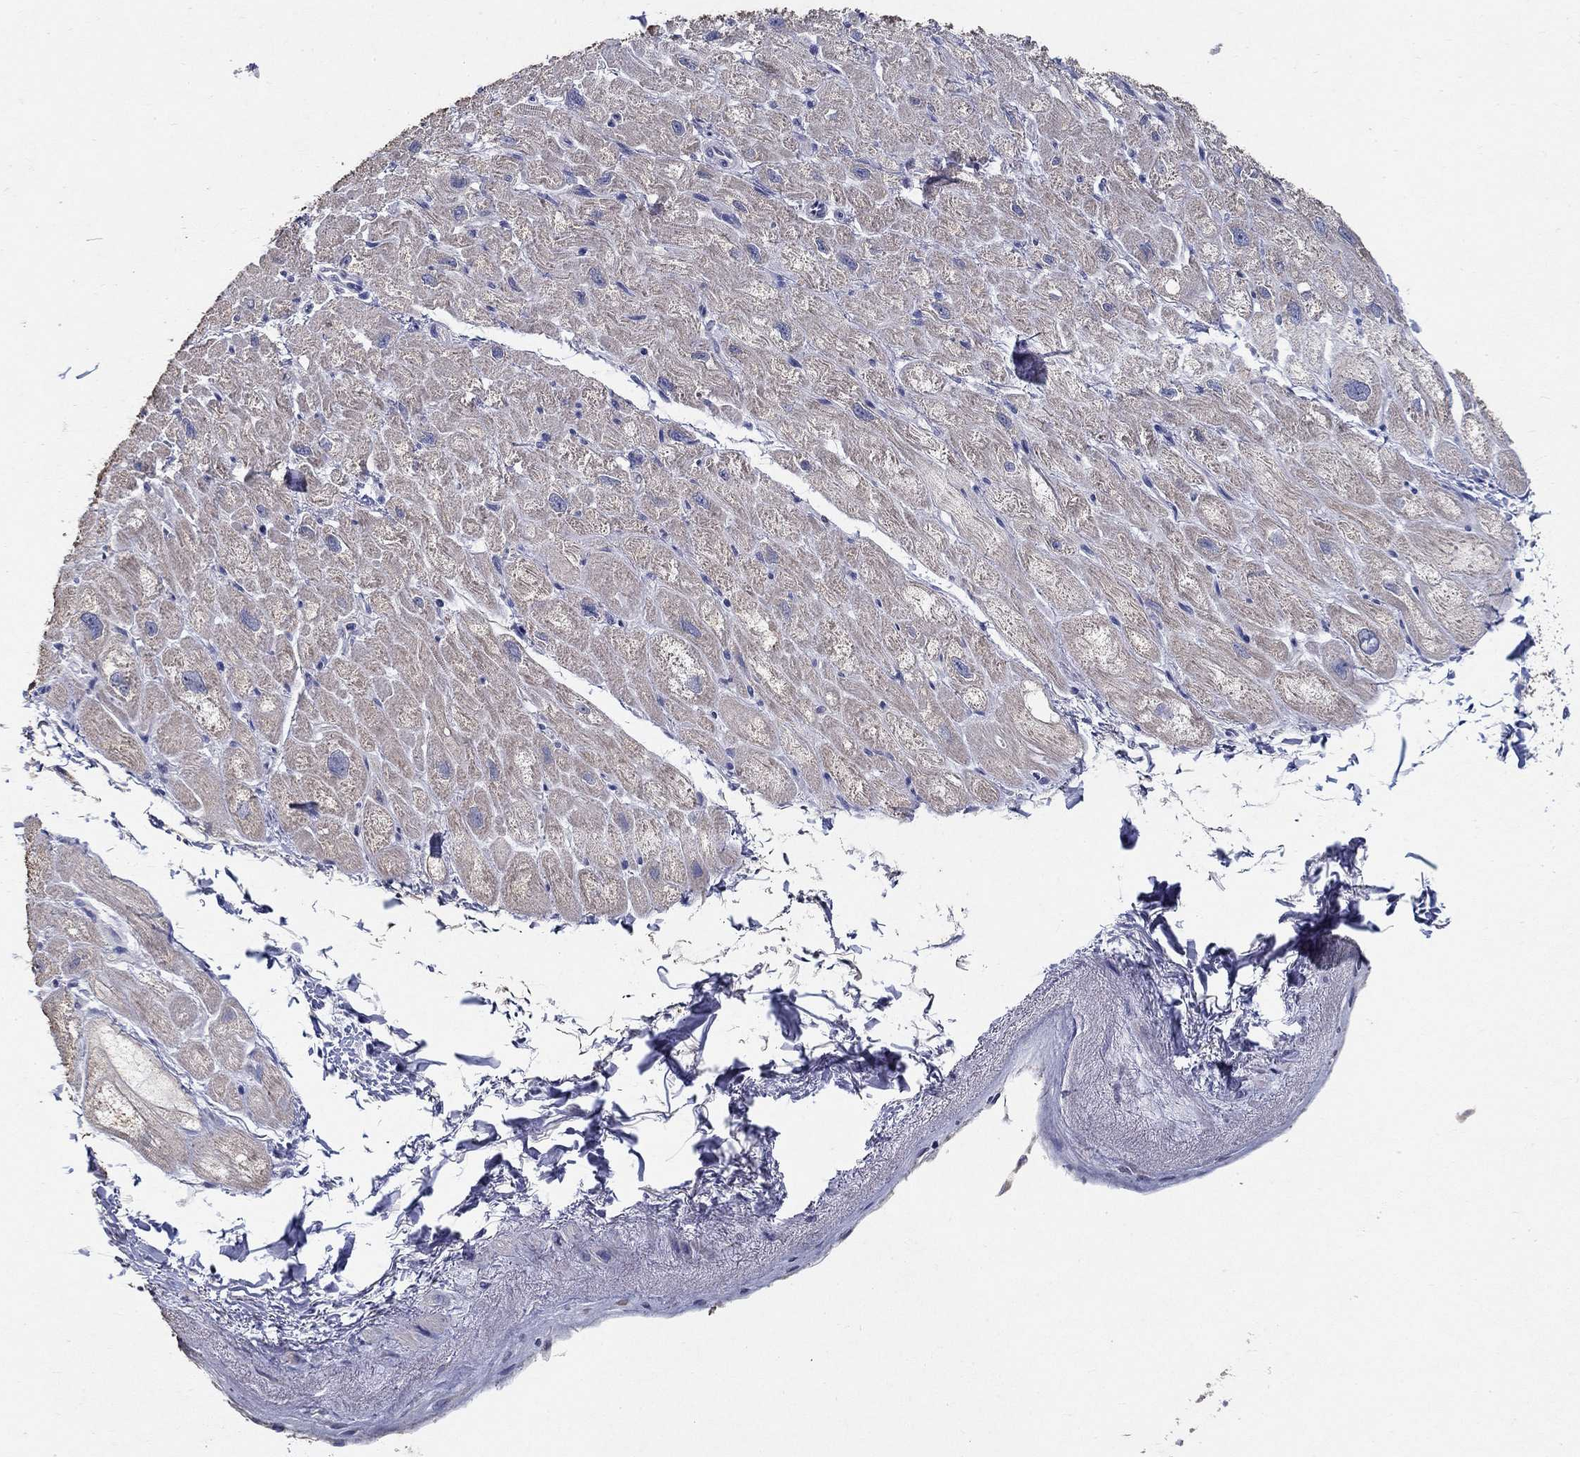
{"staining": {"intensity": "negative", "quantity": "none", "location": "none"}, "tissue": "heart muscle", "cell_type": "Cardiomyocytes", "image_type": "normal", "snomed": [{"axis": "morphology", "description": "Normal tissue, NOS"}, {"axis": "topography", "description": "Heart"}], "caption": "The image demonstrates no staining of cardiomyocytes in normal heart muscle. (DAB immunohistochemistry, high magnification).", "gene": "PROZ", "patient": {"sex": "male", "age": 66}}